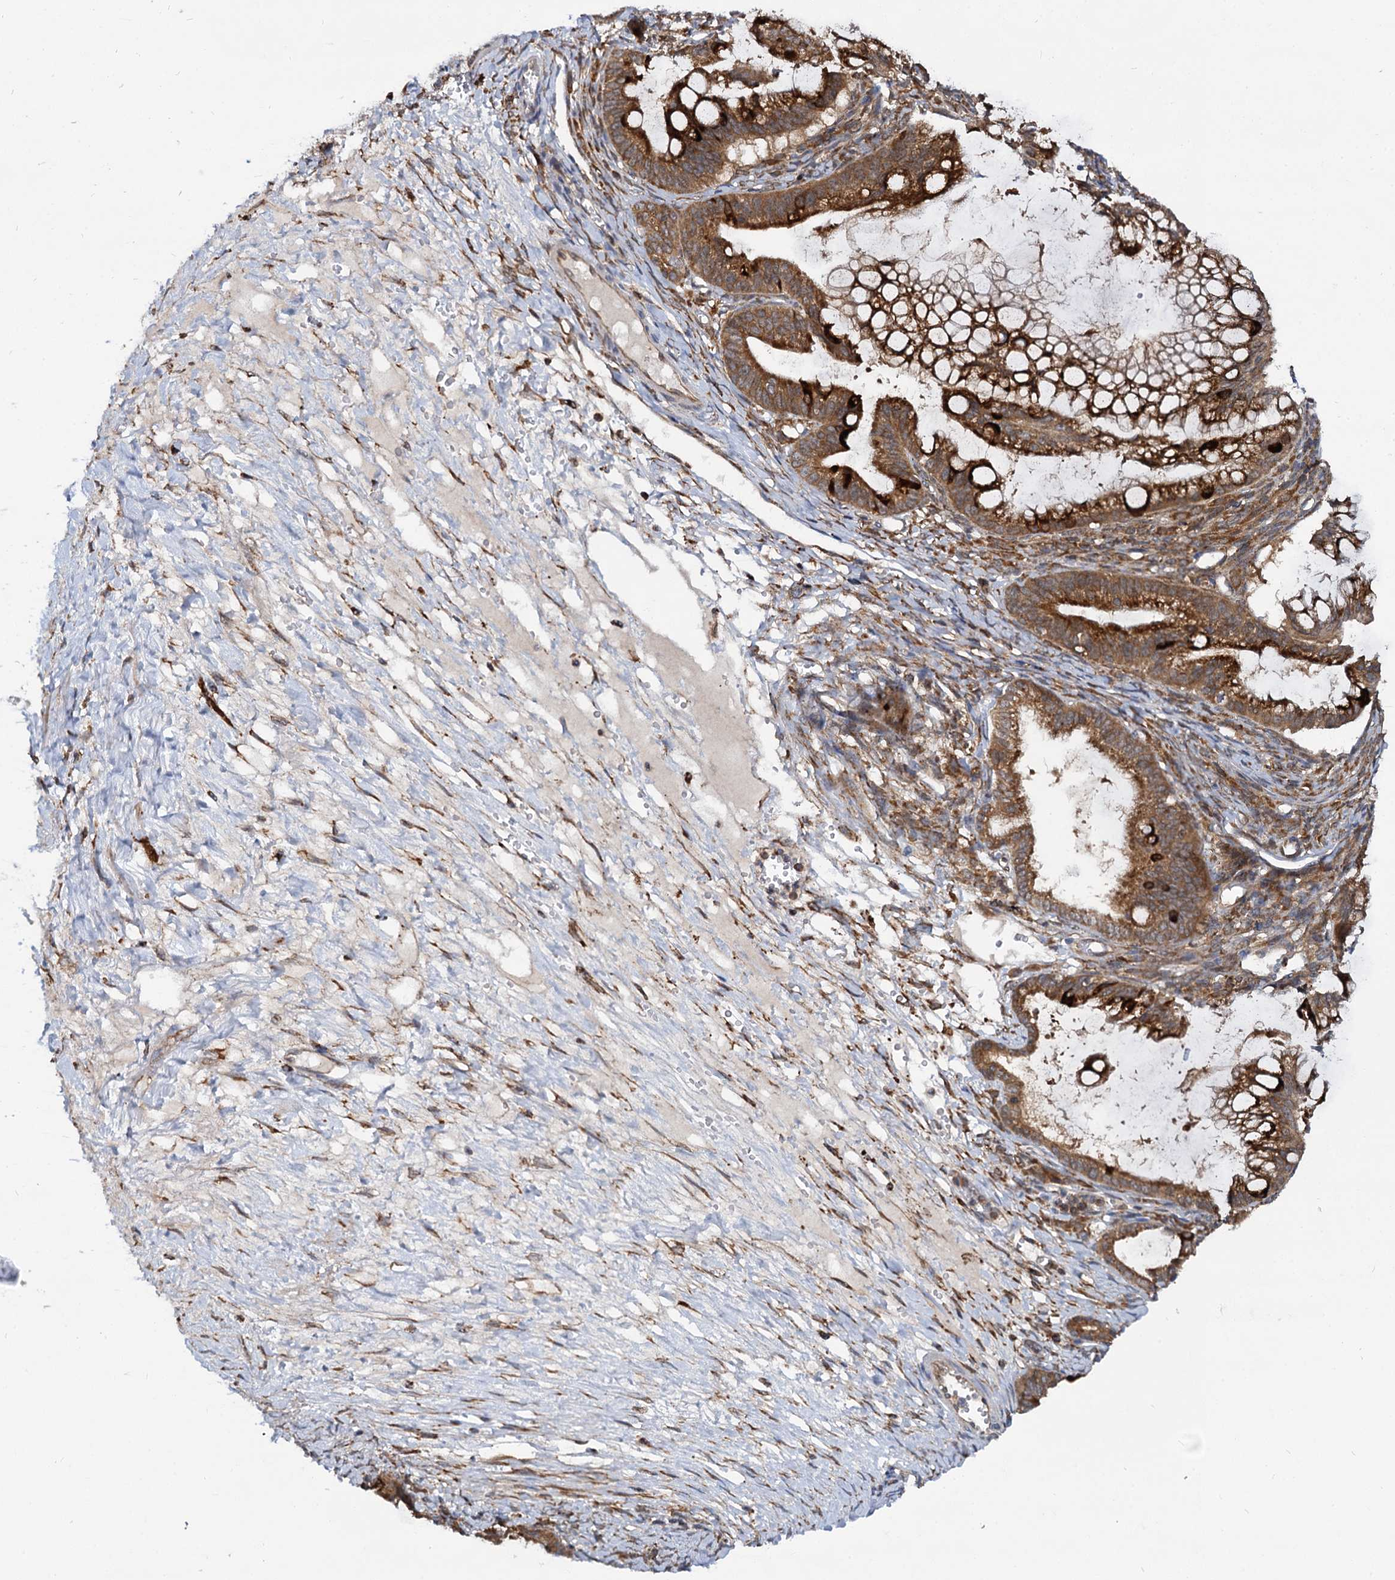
{"staining": {"intensity": "strong", "quantity": ">75%", "location": "cytoplasmic/membranous"}, "tissue": "ovarian cancer", "cell_type": "Tumor cells", "image_type": "cancer", "snomed": [{"axis": "morphology", "description": "Cystadenocarcinoma, mucinous, NOS"}, {"axis": "topography", "description": "Ovary"}], "caption": "Immunohistochemistry image of neoplastic tissue: ovarian cancer (mucinous cystadenocarcinoma) stained using immunohistochemistry displays high levels of strong protein expression localized specifically in the cytoplasmic/membranous of tumor cells, appearing as a cytoplasmic/membranous brown color.", "gene": "UFM1", "patient": {"sex": "female", "age": 73}}